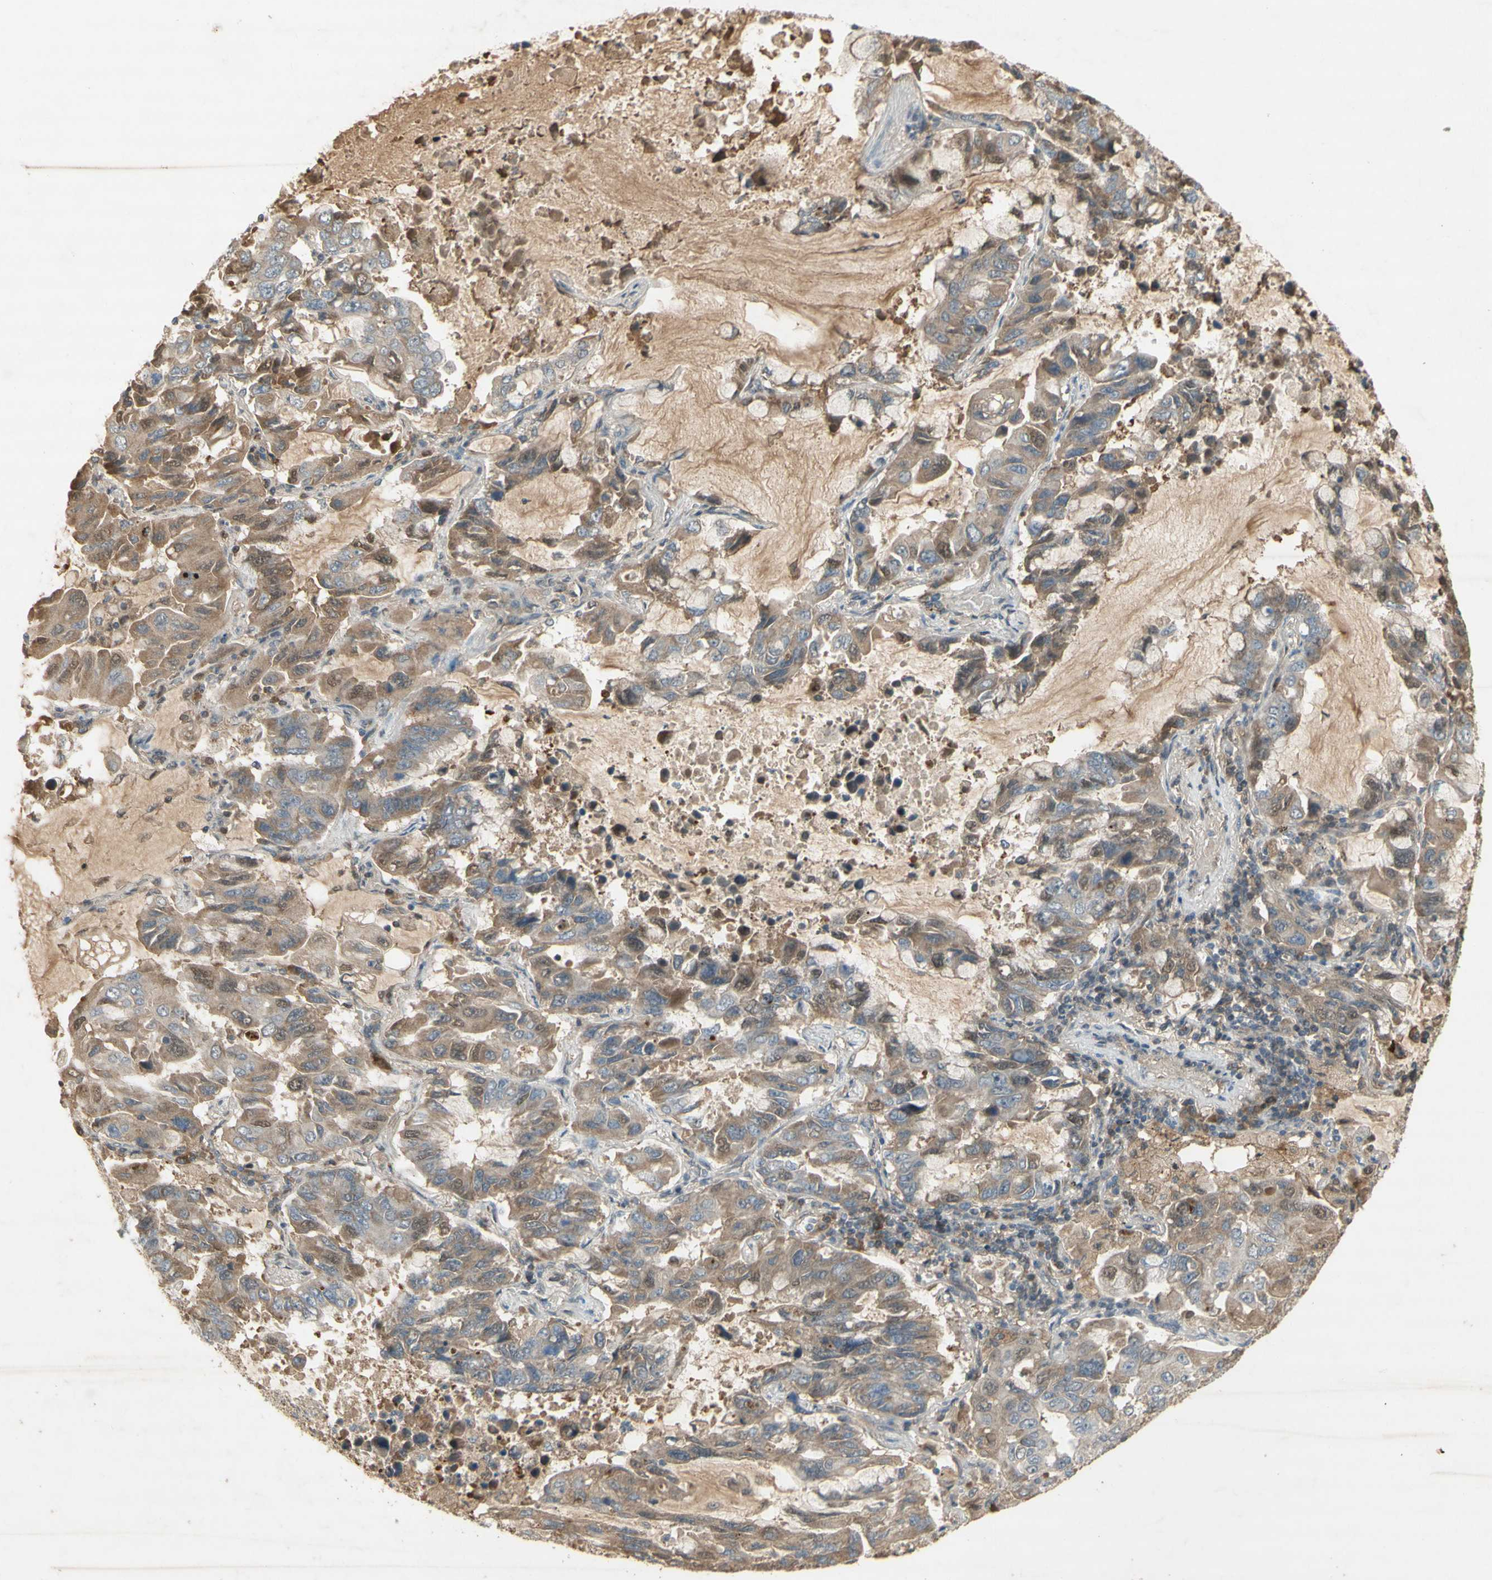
{"staining": {"intensity": "moderate", "quantity": "25%-75%", "location": "cytoplasmic/membranous"}, "tissue": "lung cancer", "cell_type": "Tumor cells", "image_type": "cancer", "snomed": [{"axis": "morphology", "description": "Adenocarcinoma, NOS"}, {"axis": "topography", "description": "Lung"}], "caption": "A medium amount of moderate cytoplasmic/membranous expression is seen in about 25%-75% of tumor cells in adenocarcinoma (lung) tissue.", "gene": "NRG4", "patient": {"sex": "male", "age": 64}}